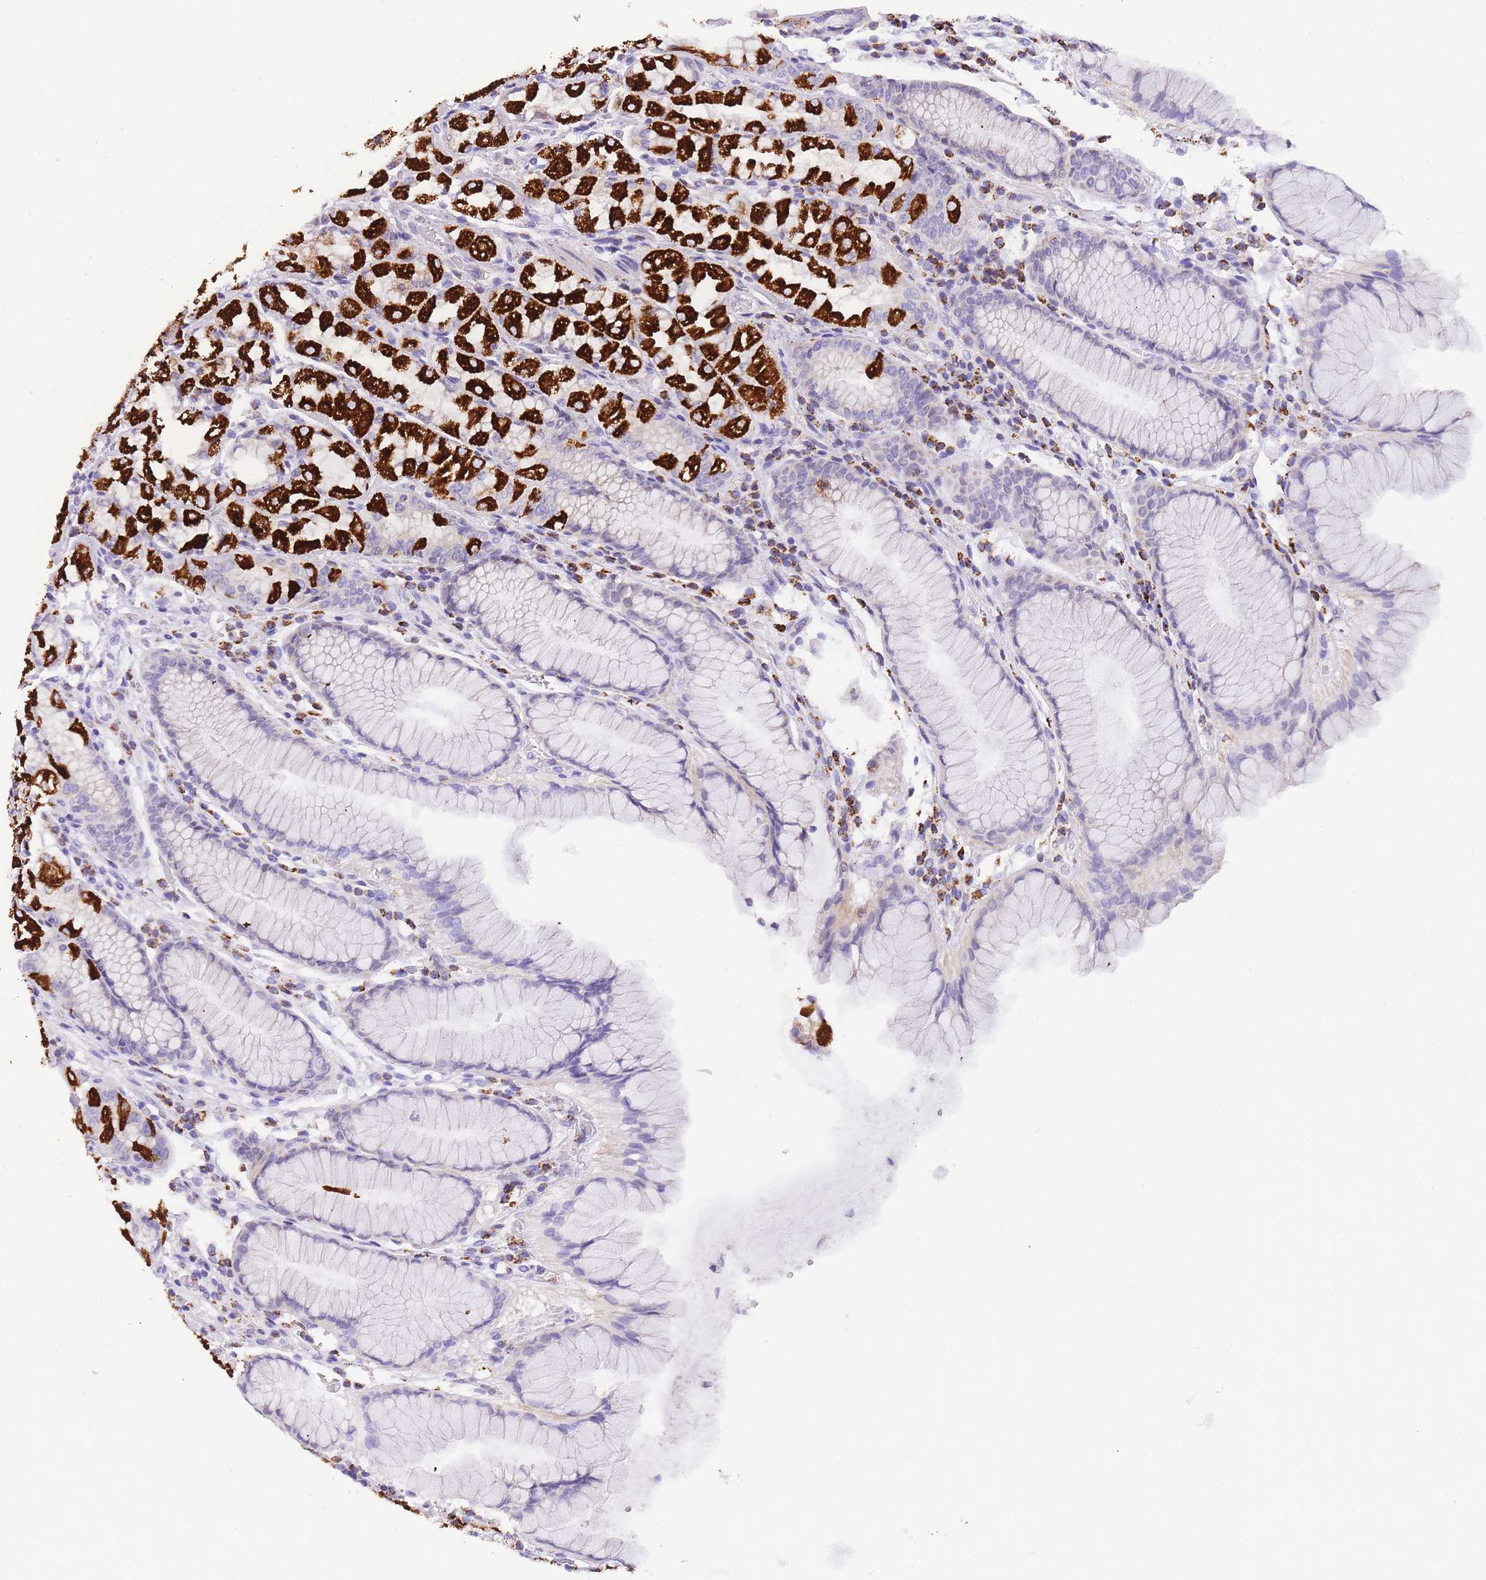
{"staining": {"intensity": "strong", "quantity": "25%-75%", "location": "cytoplasmic/membranous"}, "tissue": "stomach", "cell_type": "Glandular cells", "image_type": "normal", "snomed": [{"axis": "morphology", "description": "Normal tissue, NOS"}, {"axis": "topography", "description": "Stomach, lower"}], "caption": "Protein expression analysis of normal stomach demonstrates strong cytoplasmic/membranous staining in about 25%-75% of glandular cells.", "gene": "NKD2", "patient": {"sex": "female", "age": 56}}